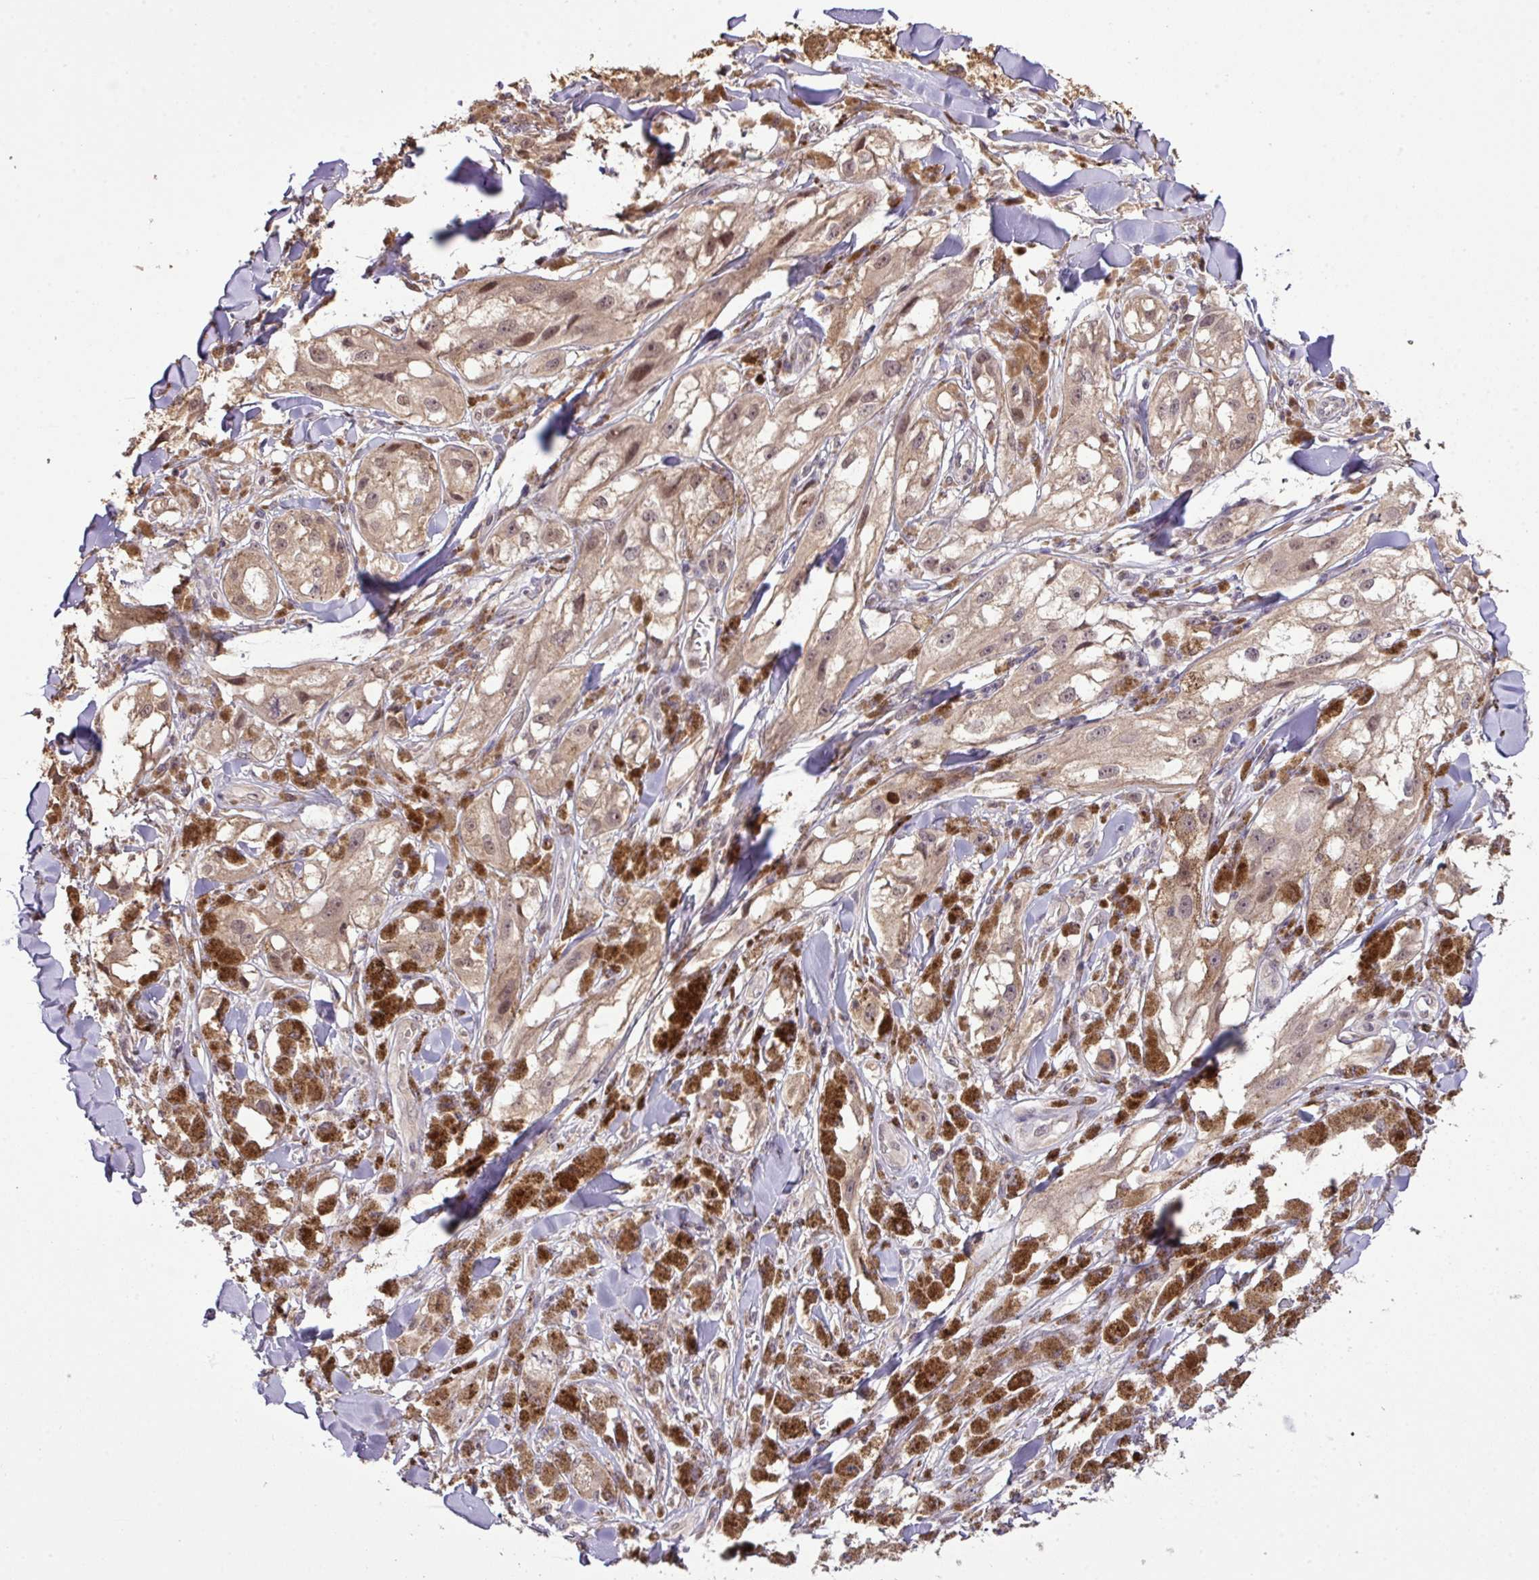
{"staining": {"intensity": "moderate", "quantity": ">75%", "location": "cytoplasmic/membranous,nuclear"}, "tissue": "melanoma", "cell_type": "Tumor cells", "image_type": "cancer", "snomed": [{"axis": "morphology", "description": "Malignant melanoma, NOS"}, {"axis": "topography", "description": "Skin"}], "caption": "Immunohistochemistry (IHC) photomicrograph of neoplastic tissue: malignant melanoma stained using IHC reveals medium levels of moderate protein expression localized specifically in the cytoplasmic/membranous and nuclear of tumor cells, appearing as a cytoplasmic/membranous and nuclear brown color.", "gene": "SMCO4", "patient": {"sex": "male", "age": 88}}